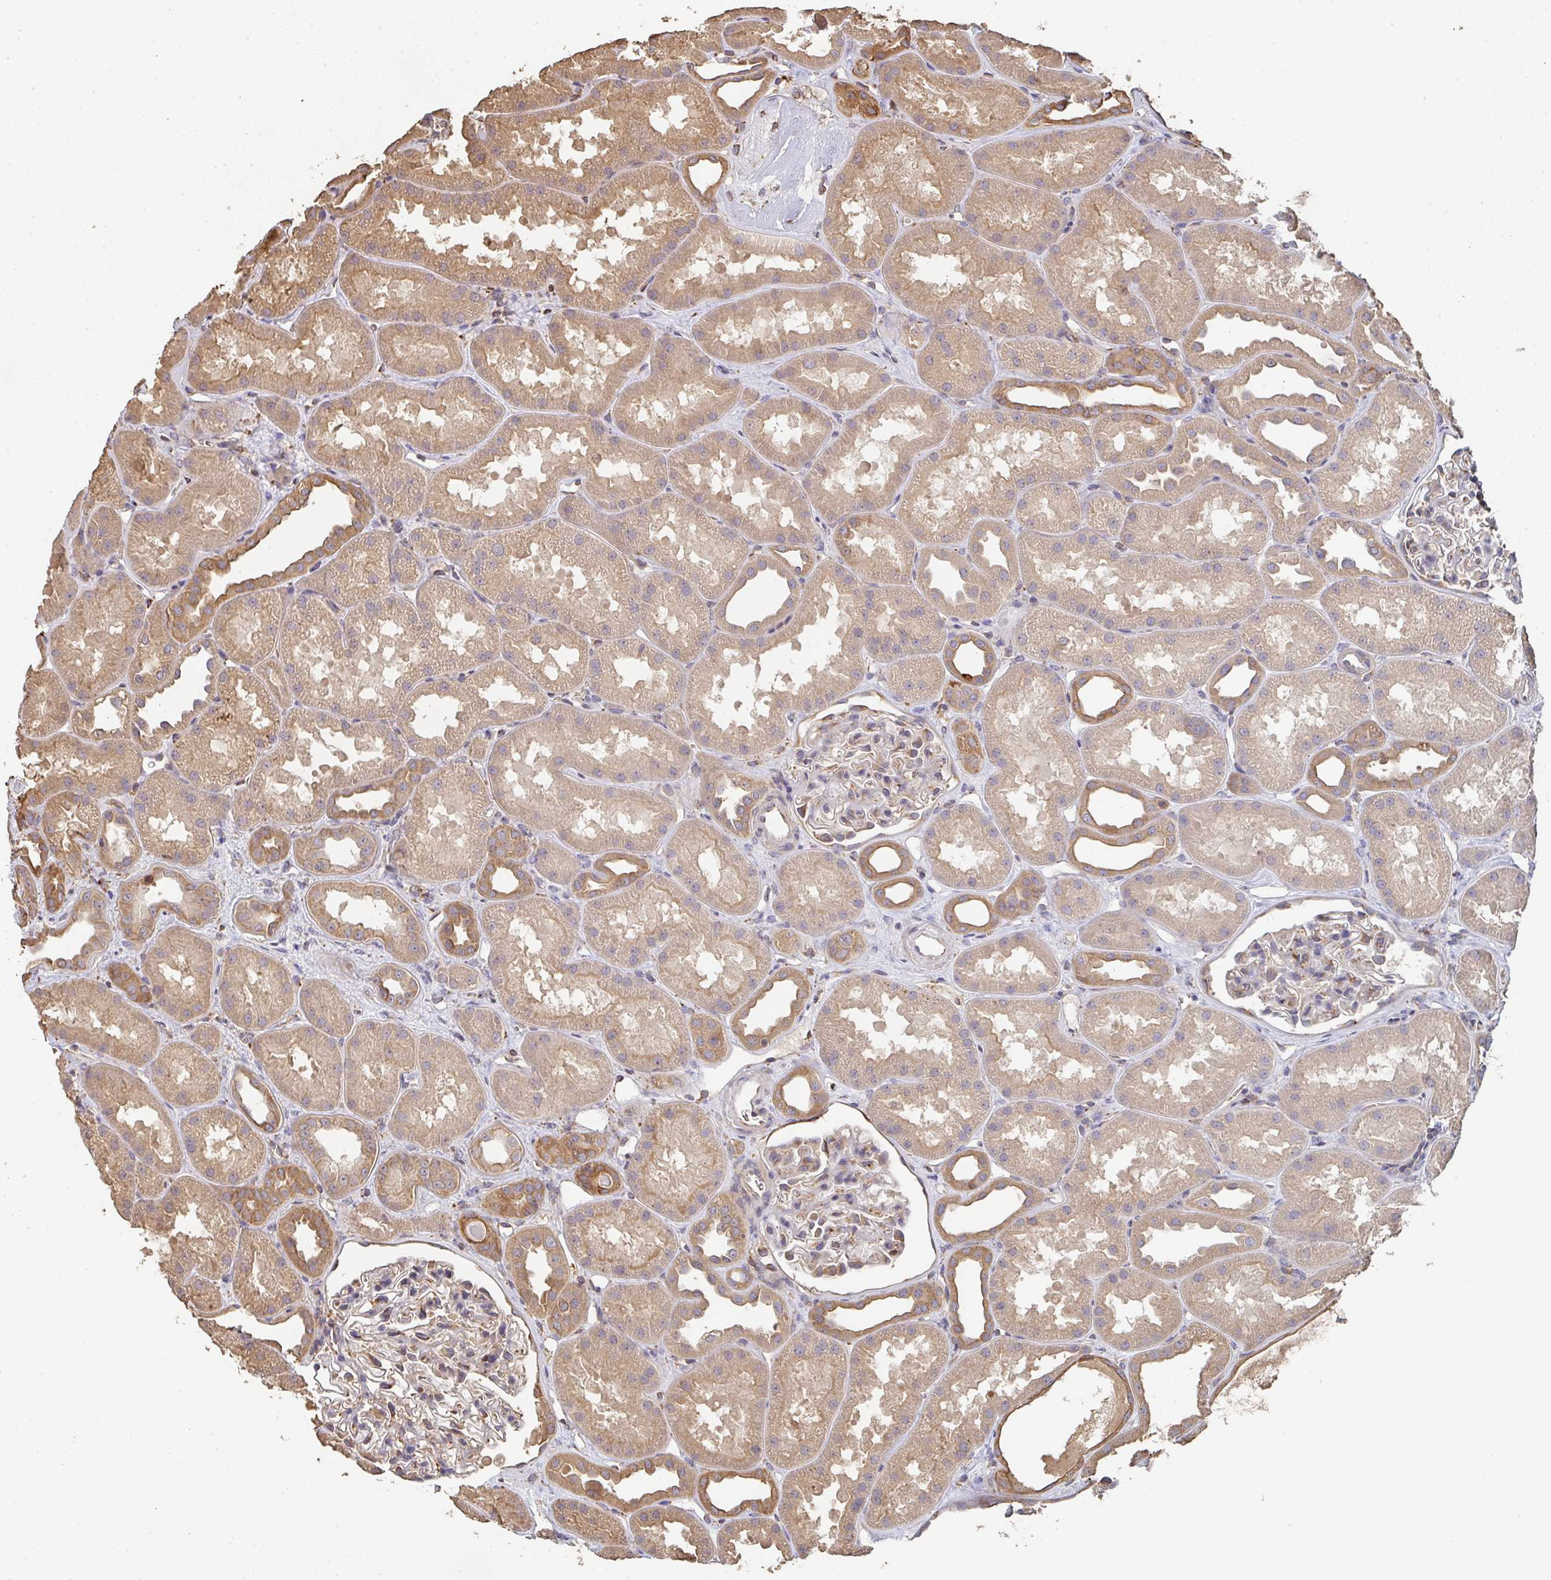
{"staining": {"intensity": "moderate", "quantity": "<25%", "location": "cytoplasmic/membranous"}, "tissue": "kidney", "cell_type": "Cells in glomeruli", "image_type": "normal", "snomed": [{"axis": "morphology", "description": "Normal tissue, NOS"}, {"axis": "topography", "description": "Kidney"}], "caption": "Immunohistochemistry of benign kidney displays low levels of moderate cytoplasmic/membranous positivity in approximately <25% of cells in glomeruli.", "gene": "POLG", "patient": {"sex": "male", "age": 61}}